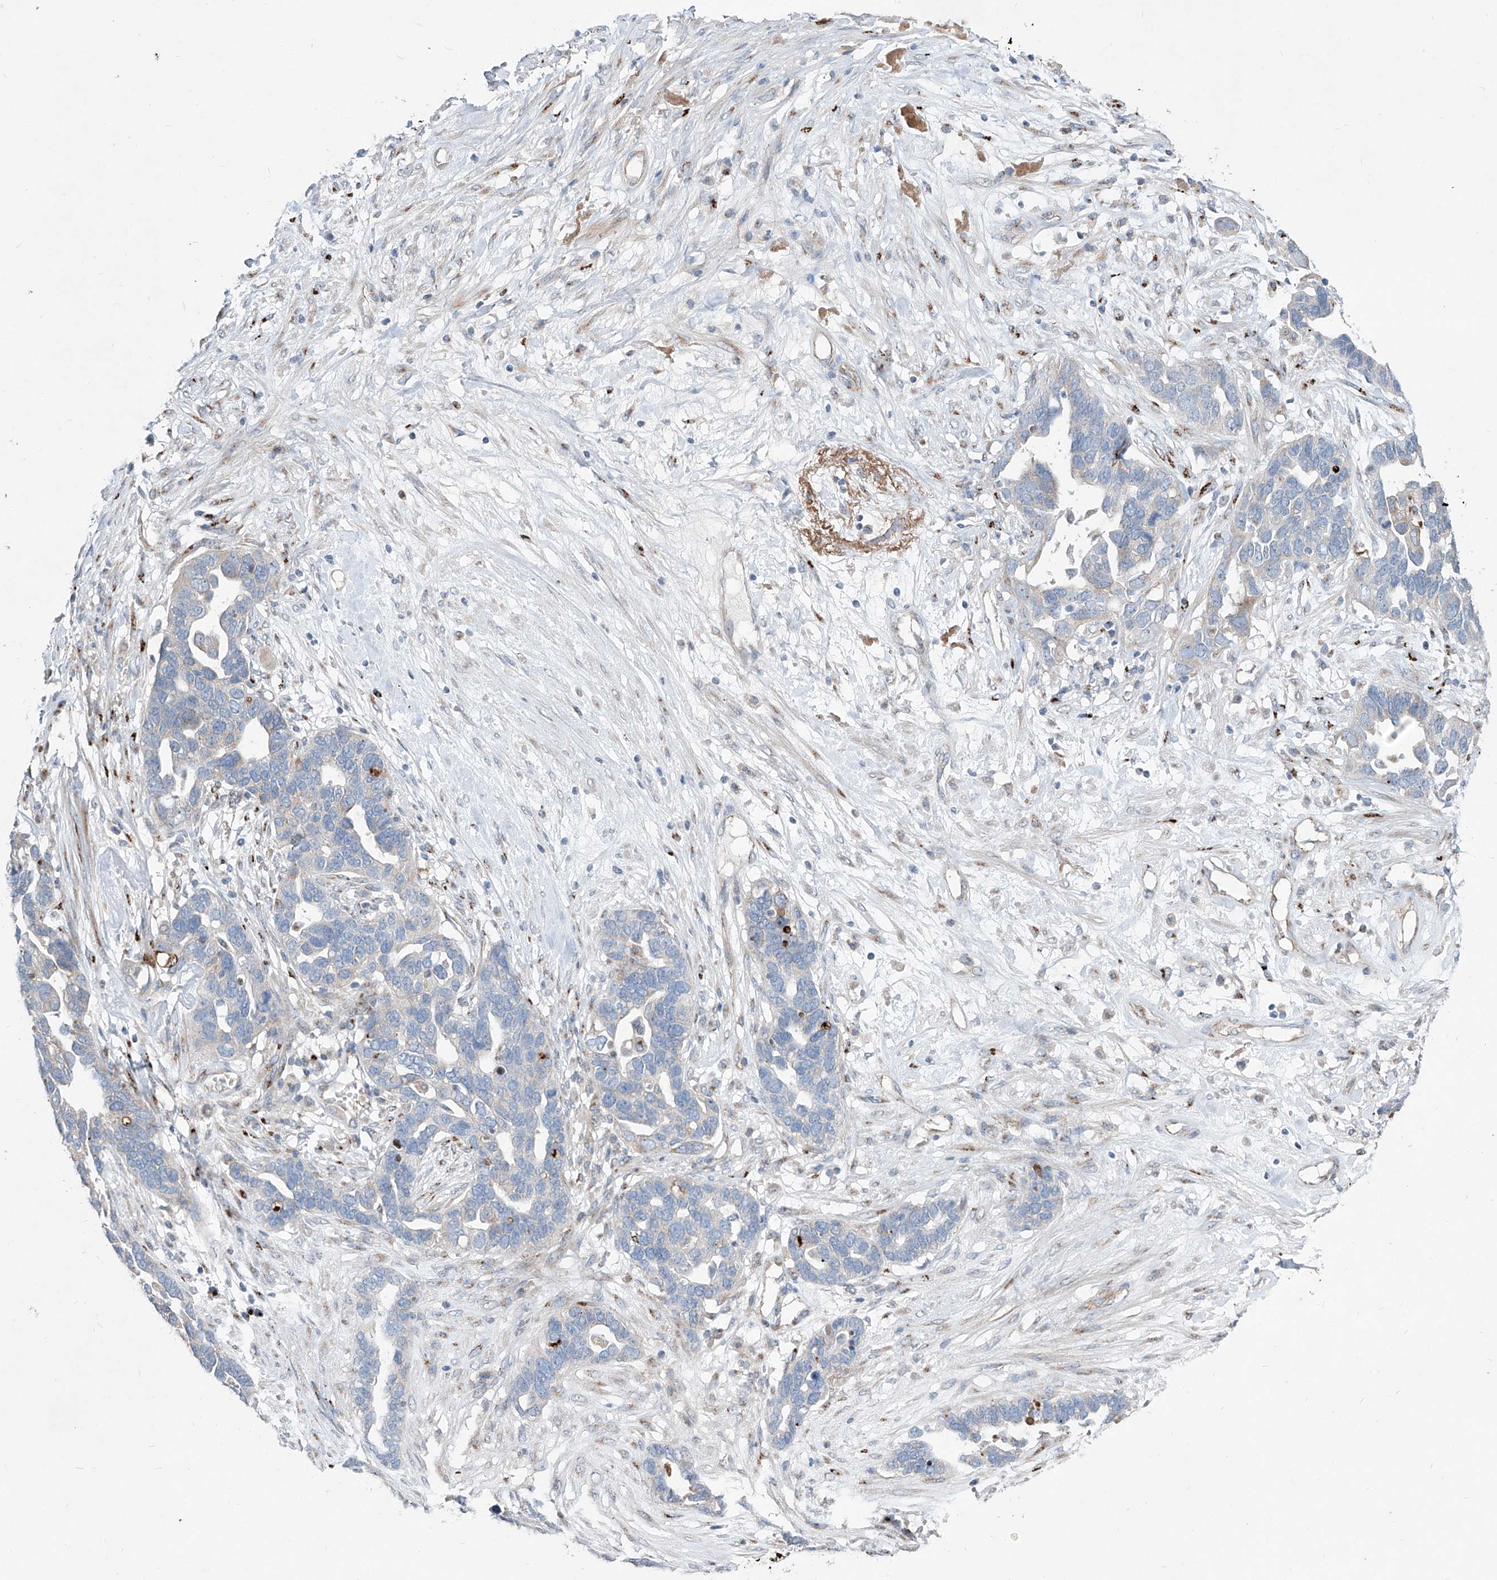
{"staining": {"intensity": "negative", "quantity": "none", "location": "none"}, "tissue": "ovarian cancer", "cell_type": "Tumor cells", "image_type": "cancer", "snomed": [{"axis": "morphology", "description": "Cystadenocarcinoma, serous, NOS"}, {"axis": "topography", "description": "Ovary"}], "caption": "Immunohistochemistry (IHC) histopathology image of neoplastic tissue: human ovarian cancer (serous cystadenocarcinoma) stained with DAB displays no significant protein staining in tumor cells. (IHC, brightfield microscopy, high magnification).", "gene": "CDH5", "patient": {"sex": "female", "age": 54}}